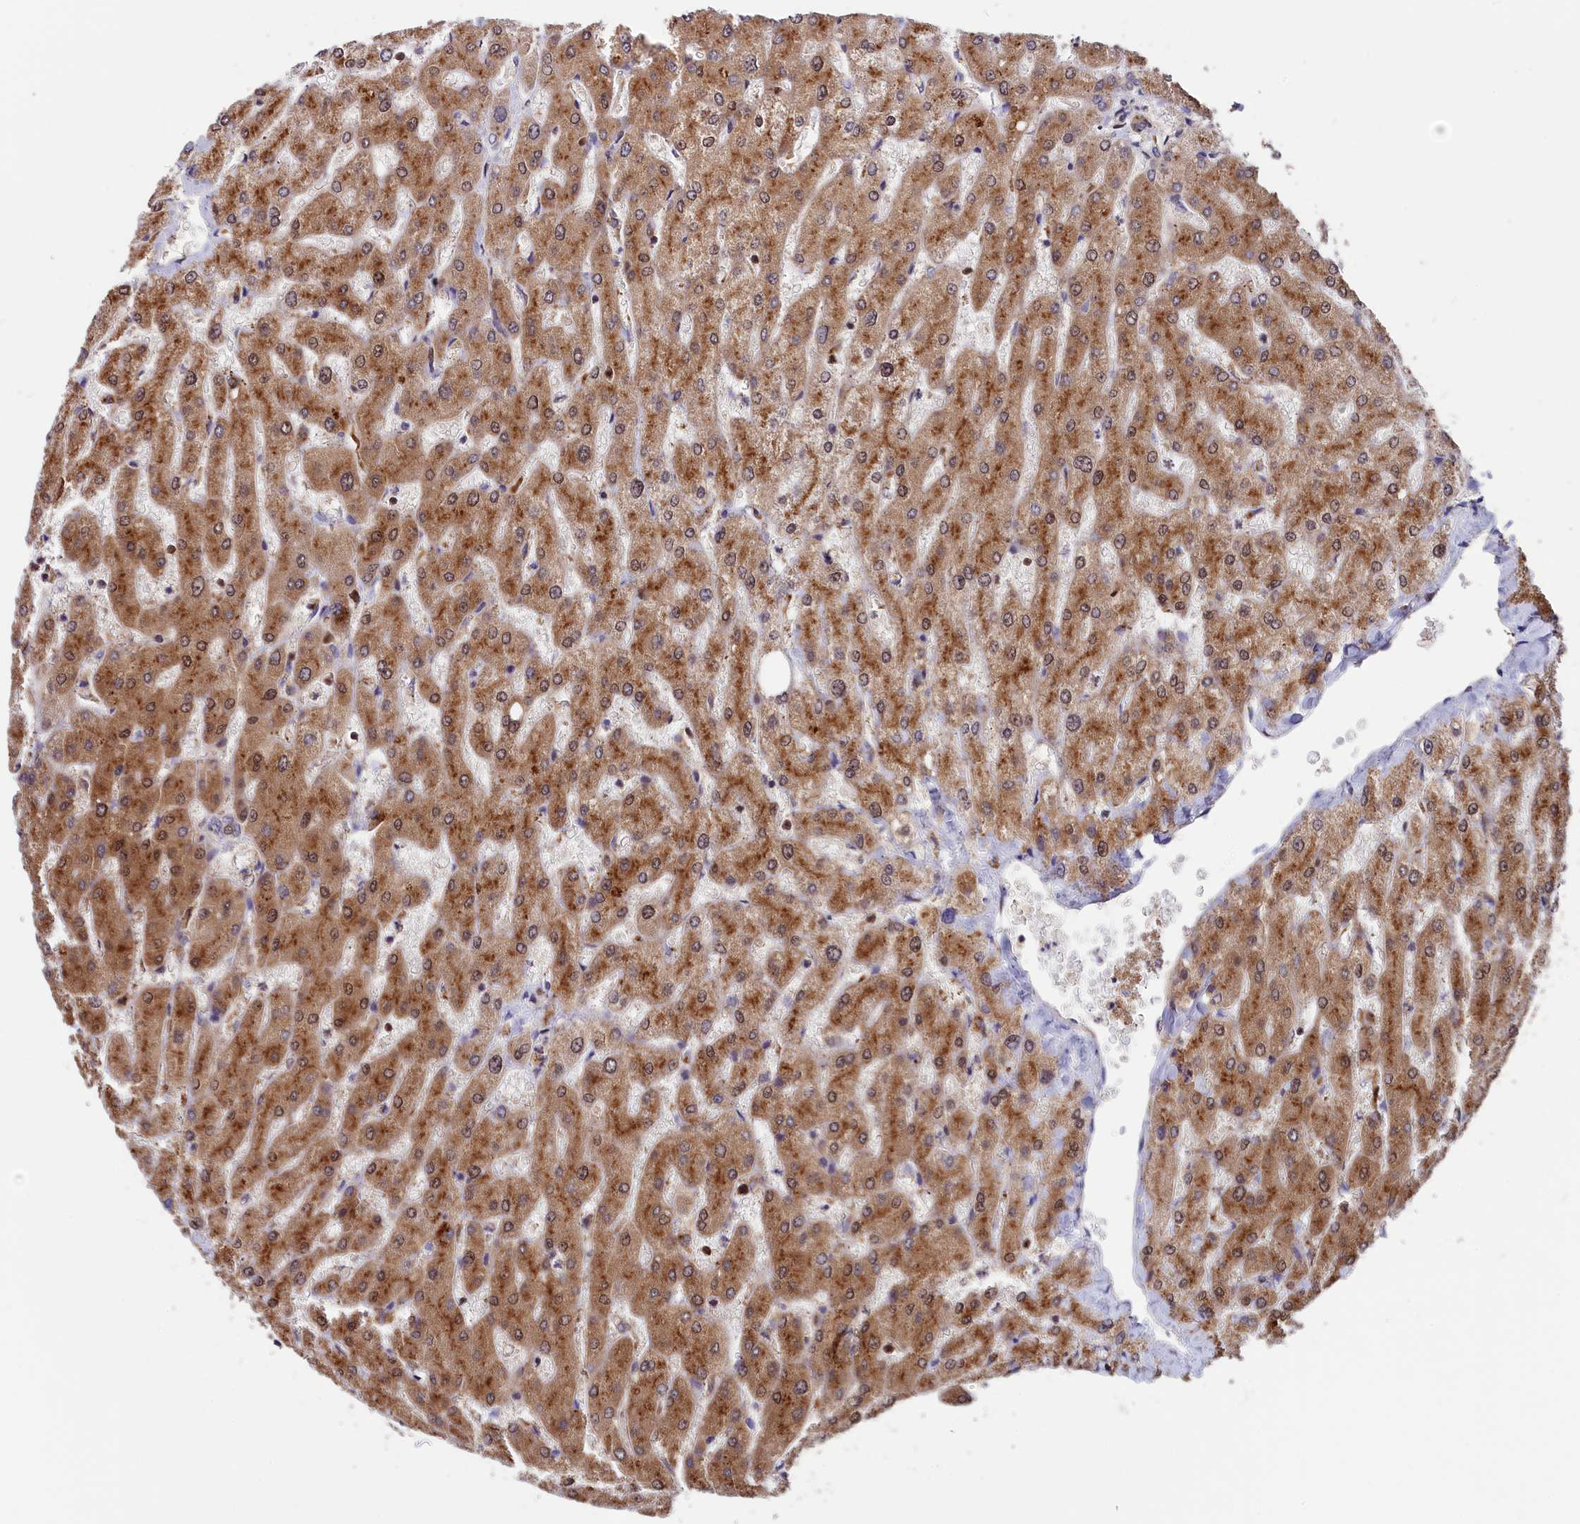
{"staining": {"intensity": "negative", "quantity": "none", "location": "none"}, "tissue": "liver", "cell_type": "Cholangiocytes", "image_type": "normal", "snomed": [{"axis": "morphology", "description": "Normal tissue, NOS"}, {"axis": "topography", "description": "Liver"}], "caption": "DAB (3,3'-diaminobenzidine) immunohistochemical staining of normal liver reveals no significant positivity in cholangiocytes.", "gene": "ADRM1", "patient": {"sex": "male", "age": 55}}